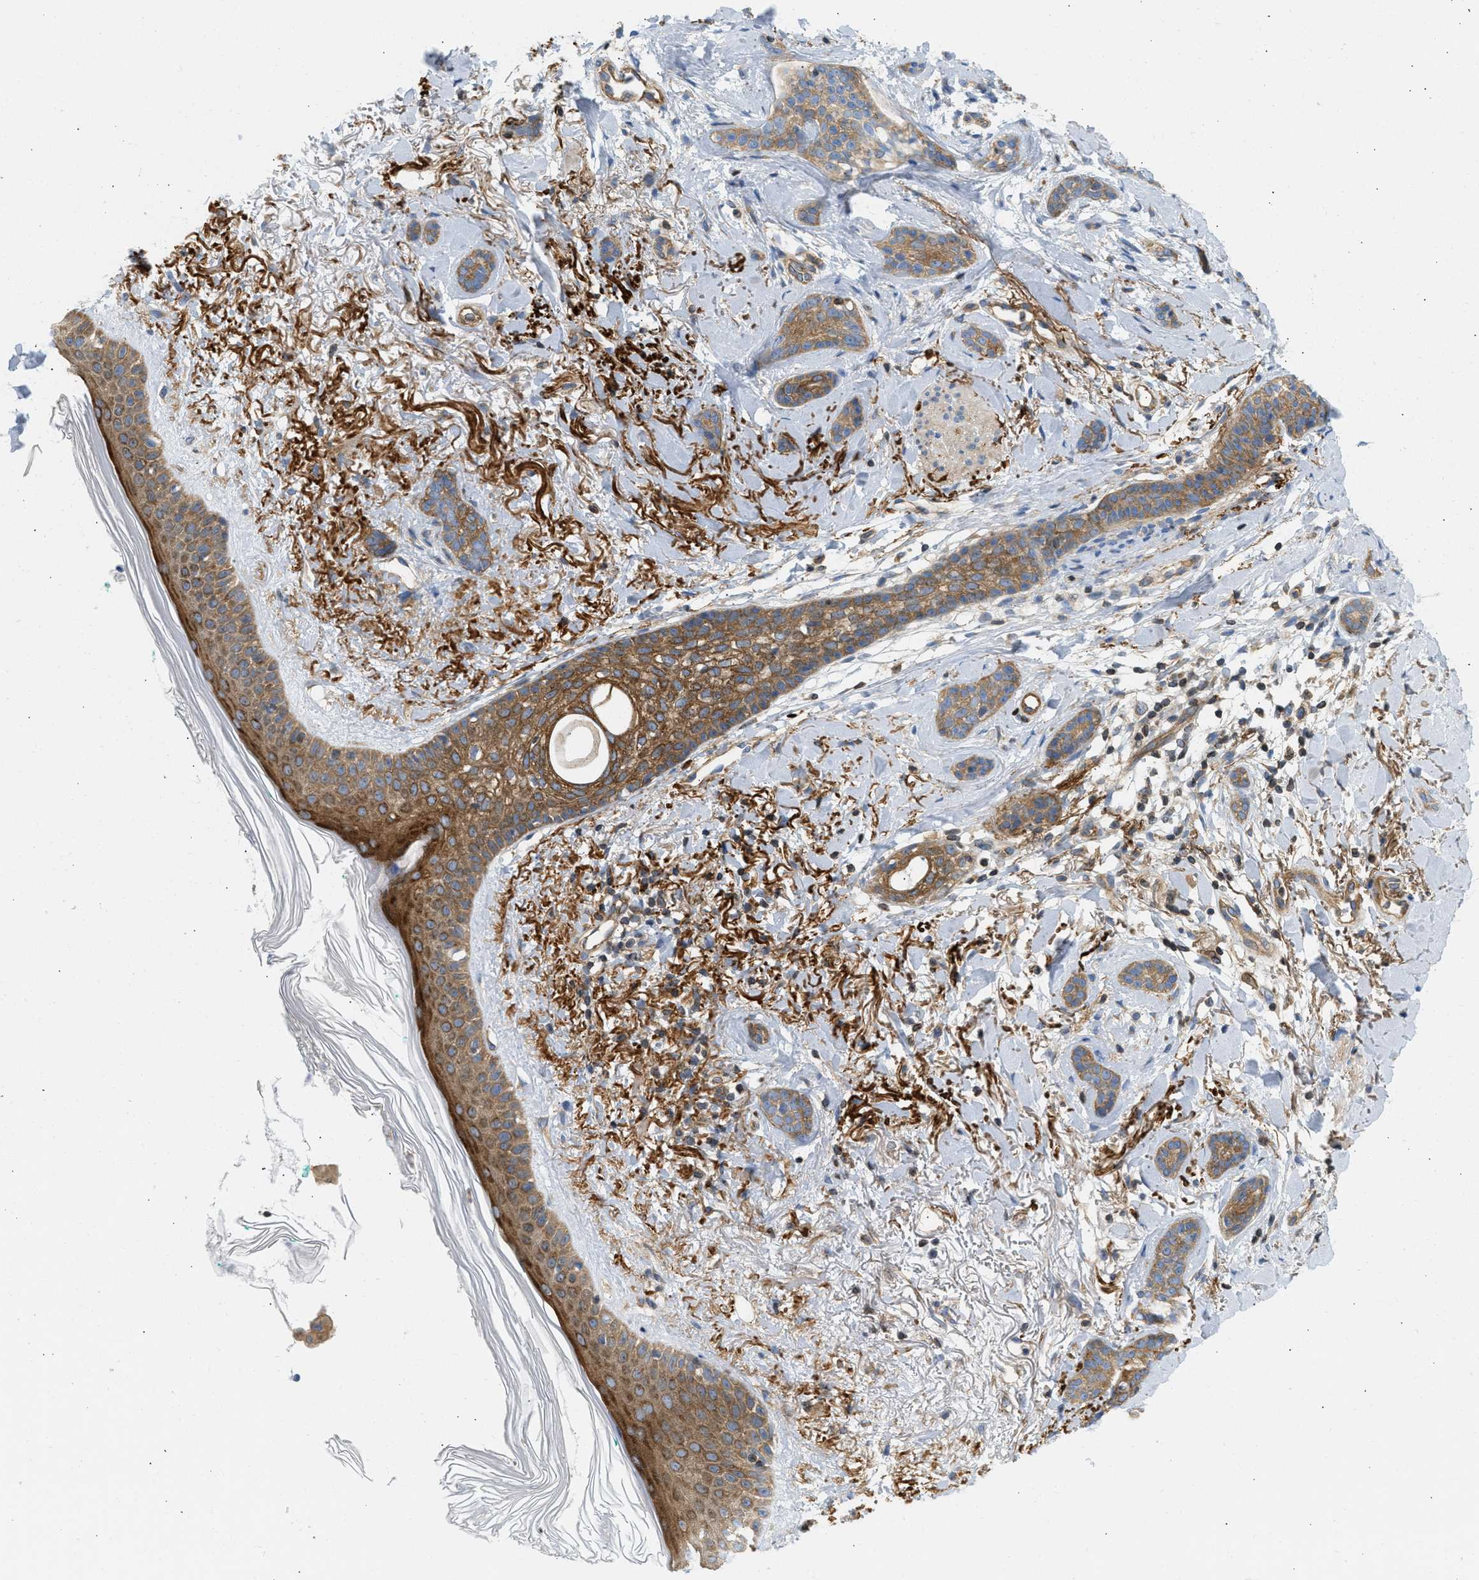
{"staining": {"intensity": "moderate", "quantity": ">75%", "location": "cytoplasmic/membranous"}, "tissue": "skin cancer", "cell_type": "Tumor cells", "image_type": "cancer", "snomed": [{"axis": "morphology", "description": "Basal cell carcinoma"}, {"axis": "morphology", "description": "Adnexal tumor, benign"}, {"axis": "topography", "description": "Skin"}], "caption": "Brown immunohistochemical staining in skin basal cell carcinoma demonstrates moderate cytoplasmic/membranous expression in about >75% of tumor cells. (IHC, brightfield microscopy, high magnification).", "gene": "STRN", "patient": {"sex": "female", "age": 42}}